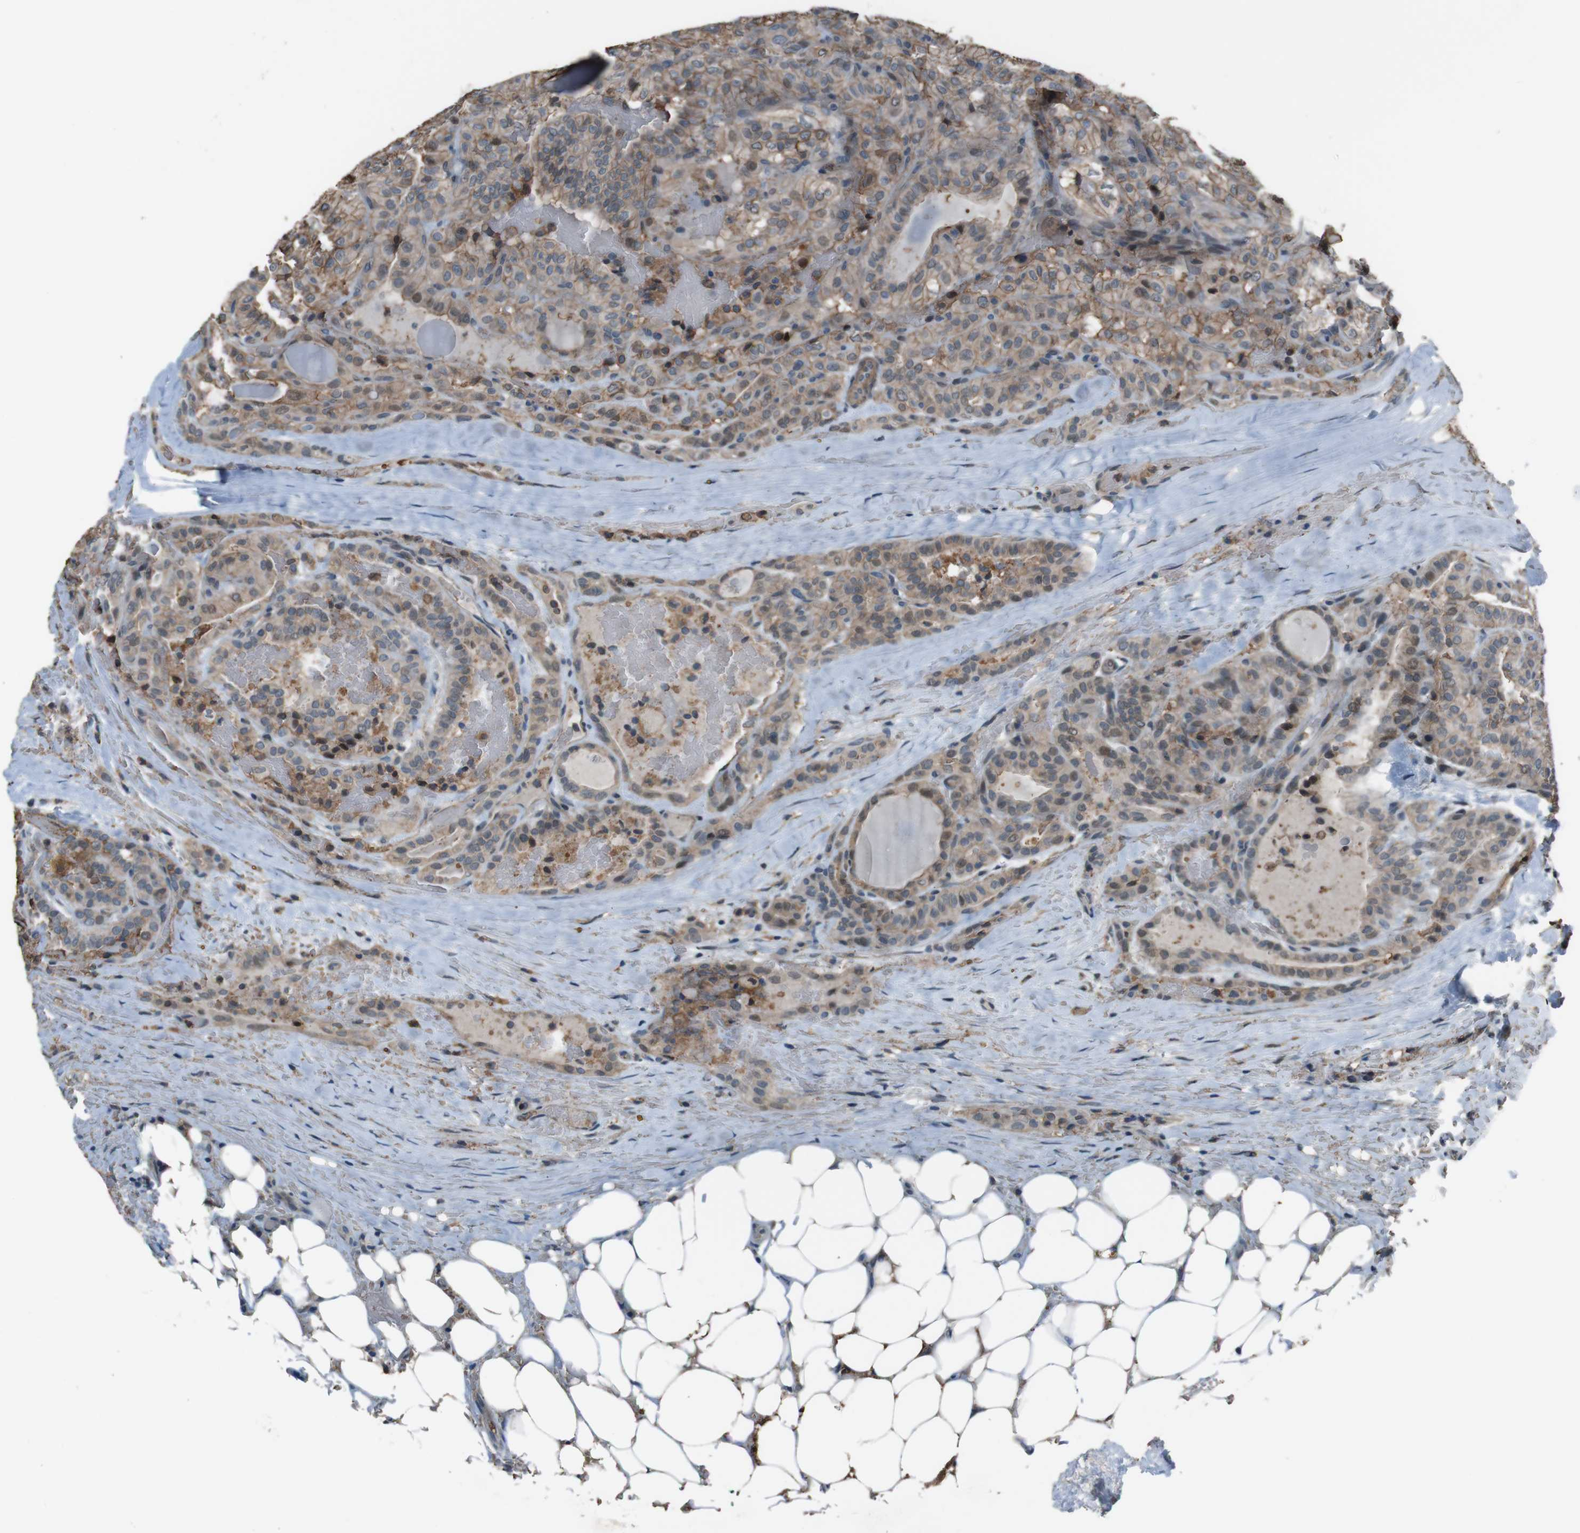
{"staining": {"intensity": "weak", "quantity": "25%-75%", "location": "cytoplasmic/membranous"}, "tissue": "head and neck cancer", "cell_type": "Tumor cells", "image_type": "cancer", "snomed": [{"axis": "morphology", "description": "Squamous cell carcinoma, NOS"}, {"axis": "topography", "description": "Oral tissue"}, {"axis": "topography", "description": "Head-Neck"}], "caption": "Tumor cells show weak cytoplasmic/membranous staining in about 25%-75% of cells in head and neck squamous cell carcinoma.", "gene": "ATP2B1", "patient": {"sex": "female", "age": 50}}